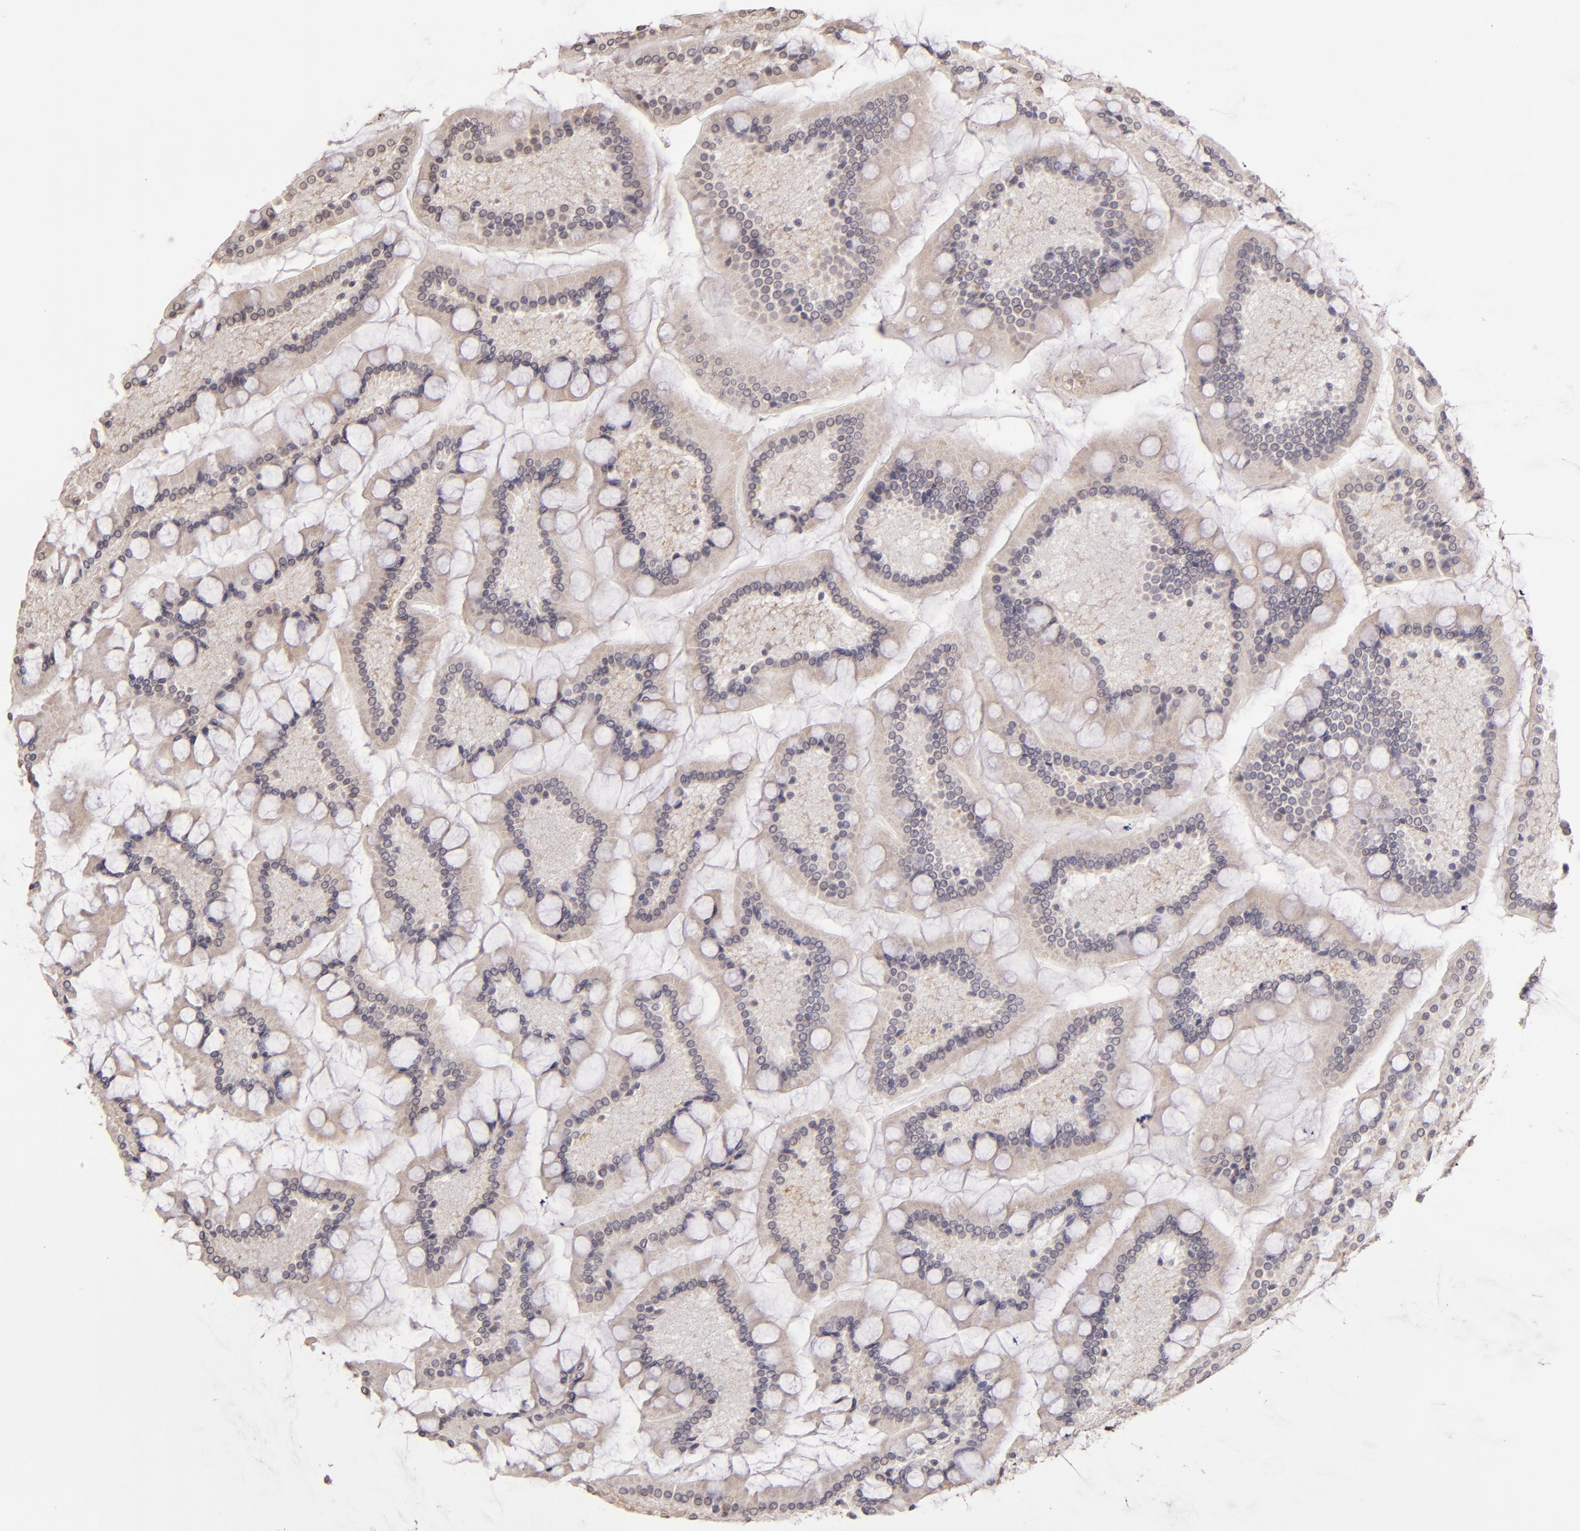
{"staining": {"intensity": "moderate", "quantity": "<25%", "location": "cytoplasmic/membranous"}, "tissue": "small intestine", "cell_type": "Glandular cells", "image_type": "normal", "snomed": [{"axis": "morphology", "description": "Normal tissue, NOS"}, {"axis": "topography", "description": "Small intestine"}], "caption": "Moderate cytoplasmic/membranous protein expression is identified in about <25% of glandular cells in small intestine. (brown staining indicates protein expression, while blue staining denotes nuclei).", "gene": "ABL1", "patient": {"sex": "male", "age": 41}}